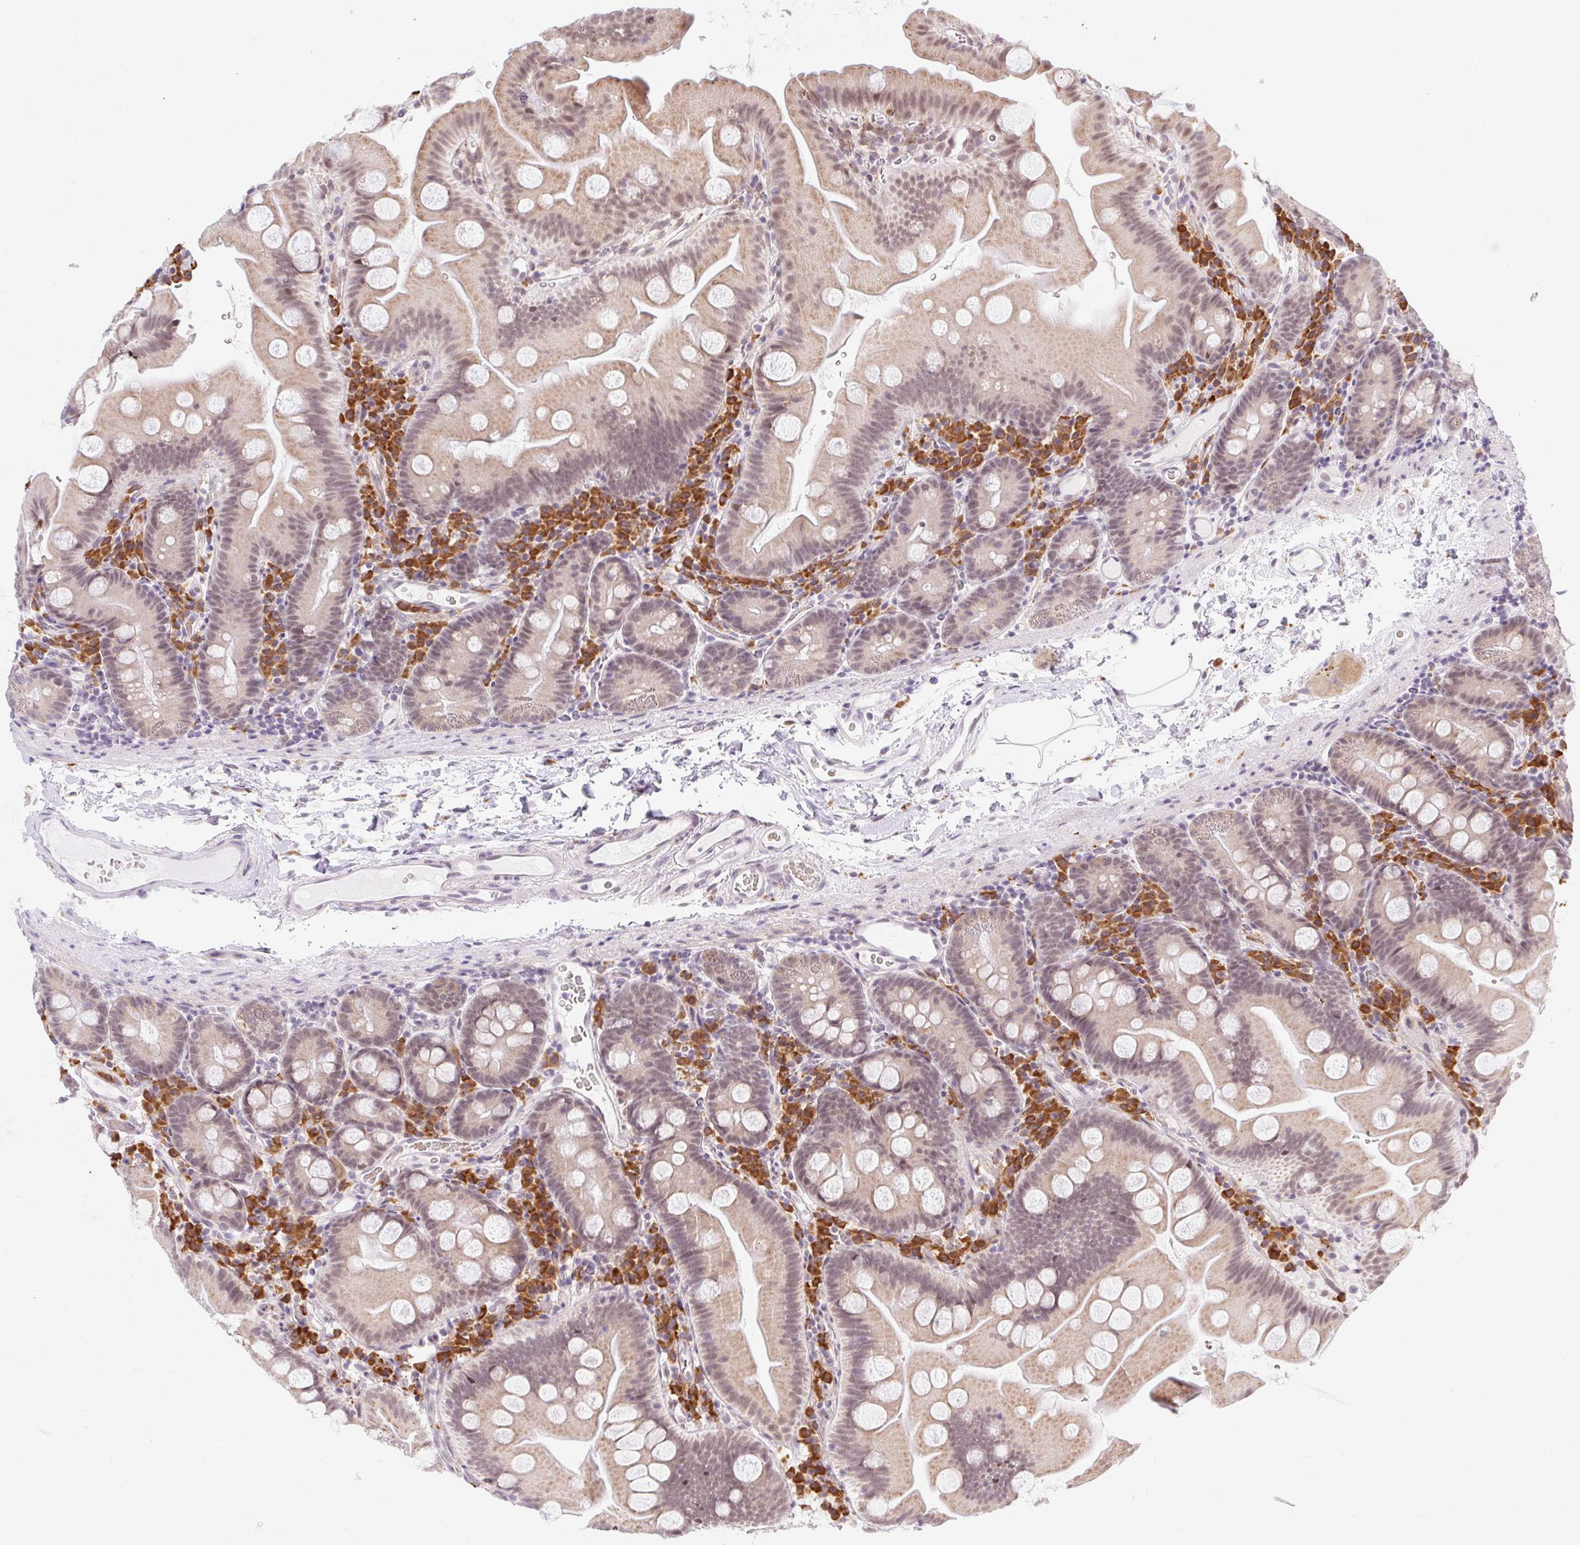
{"staining": {"intensity": "weak", "quantity": ">75%", "location": "cytoplasmic/membranous"}, "tissue": "small intestine", "cell_type": "Glandular cells", "image_type": "normal", "snomed": [{"axis": "morphology", "description": "Normal tissue, NOS"}, {"axis": "topography", "description": "Small intestine"}], "caption": "Protein staining of normal small intestine reveals weak cytoplasmic/membranous expression in about >75% of glandular cells. (Brightfield microscopy of DAB IHC at high magnification).", "gene": "SRSF10", "patient": {"sex": "female", "age": 68}}